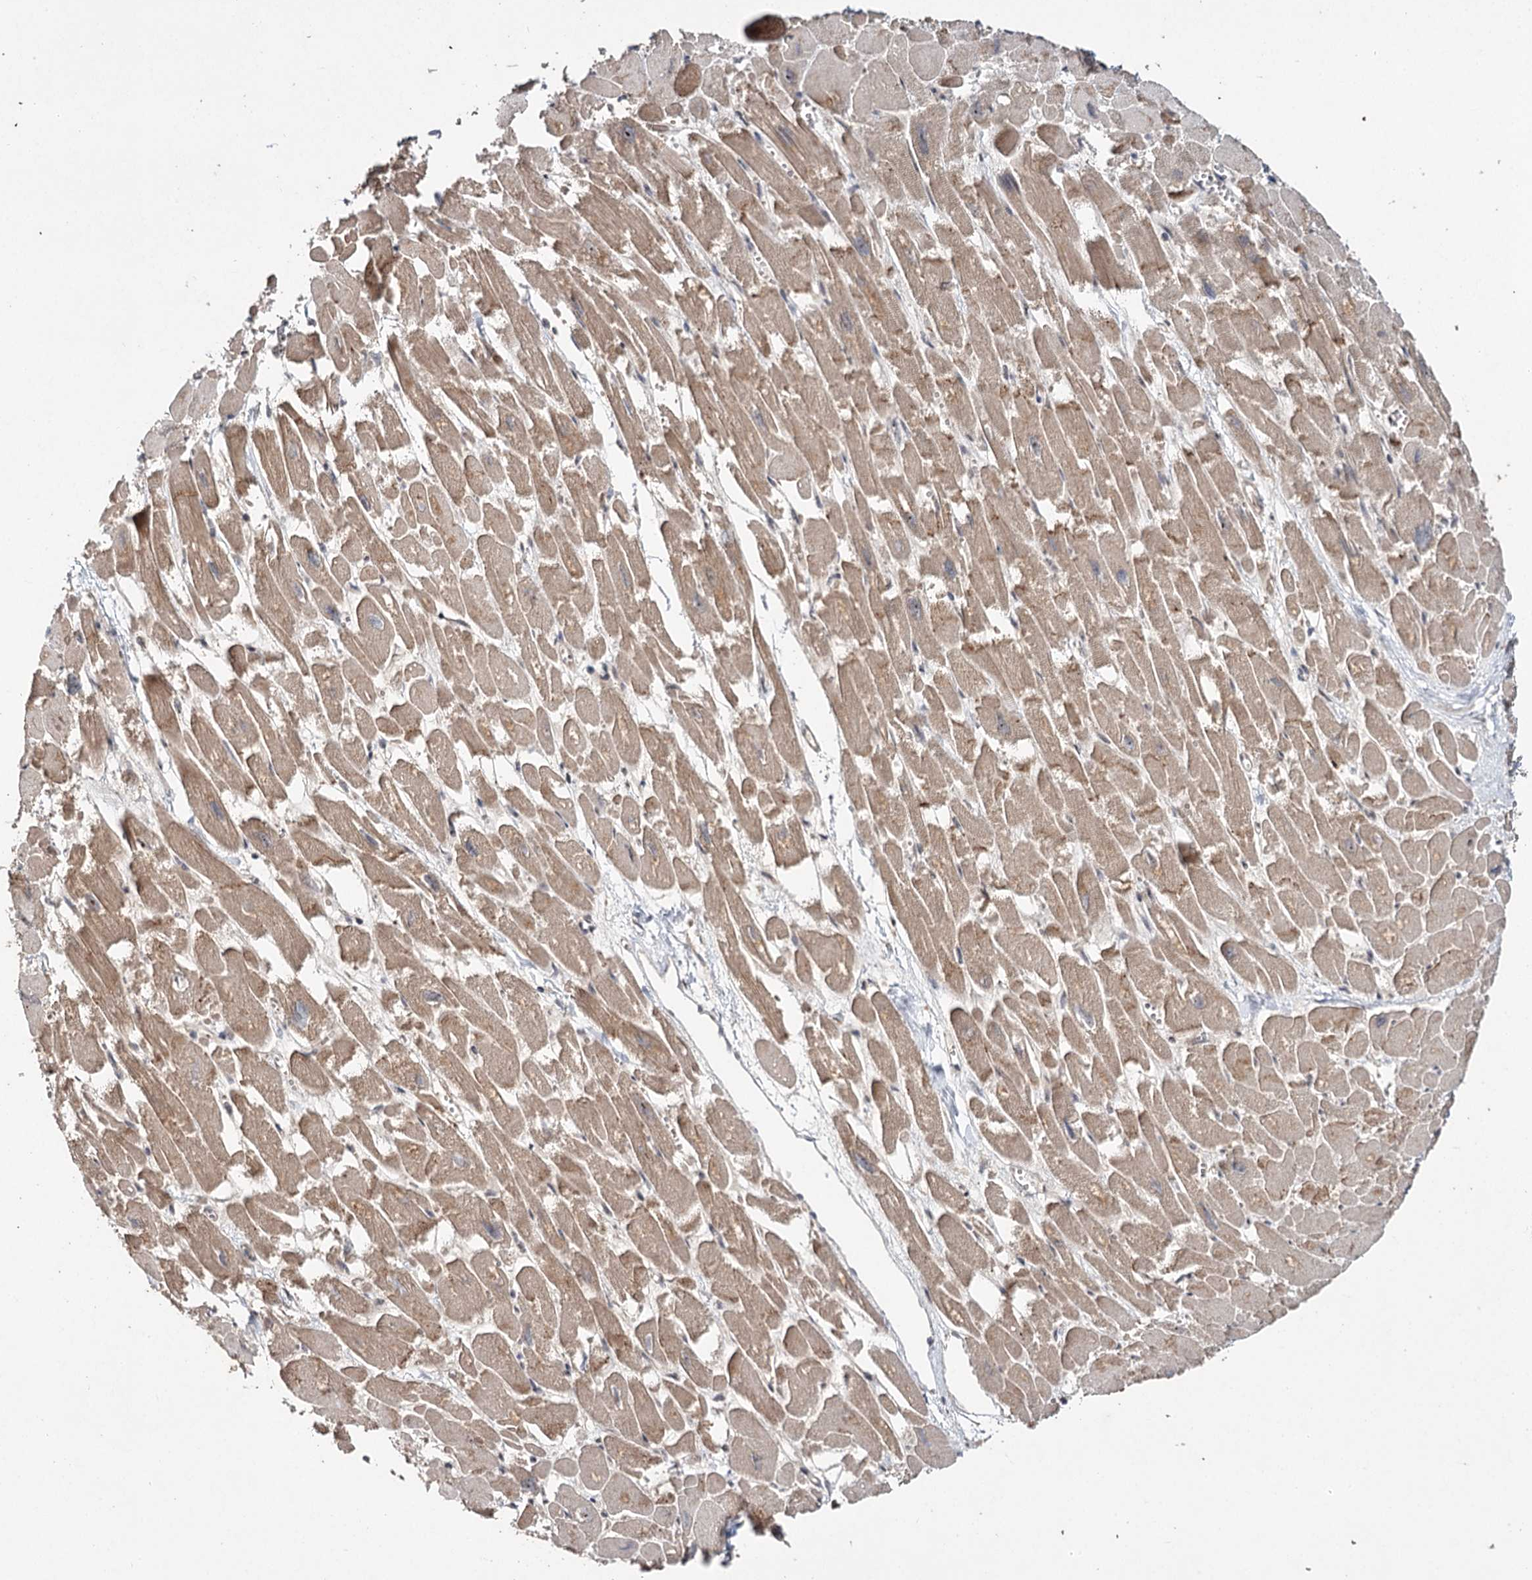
{"staining": {"intensity": "moderate", "quantity": ">75%", "location": "cytoplasmic/membranous,nuclear"}, "tissue": "heart muscle", "cell_type": "Cardiomyocytes", "image_type": "normal", "snomed": [{"axis": "morphology", "description": "Normal tissue, NOS"}, {"axis": "topography", "description": "Heart"}], "caption": "Immunohistochemistry (IHC) (DAB) staining of unremarkable human heart muscle reveals moderate cytoplasmic/membranous,nuclear protein expression in approximately >75% of cardiomyocytes.", "gene": "MKNK2", "patient": {"sex": "male", "age": 54}}